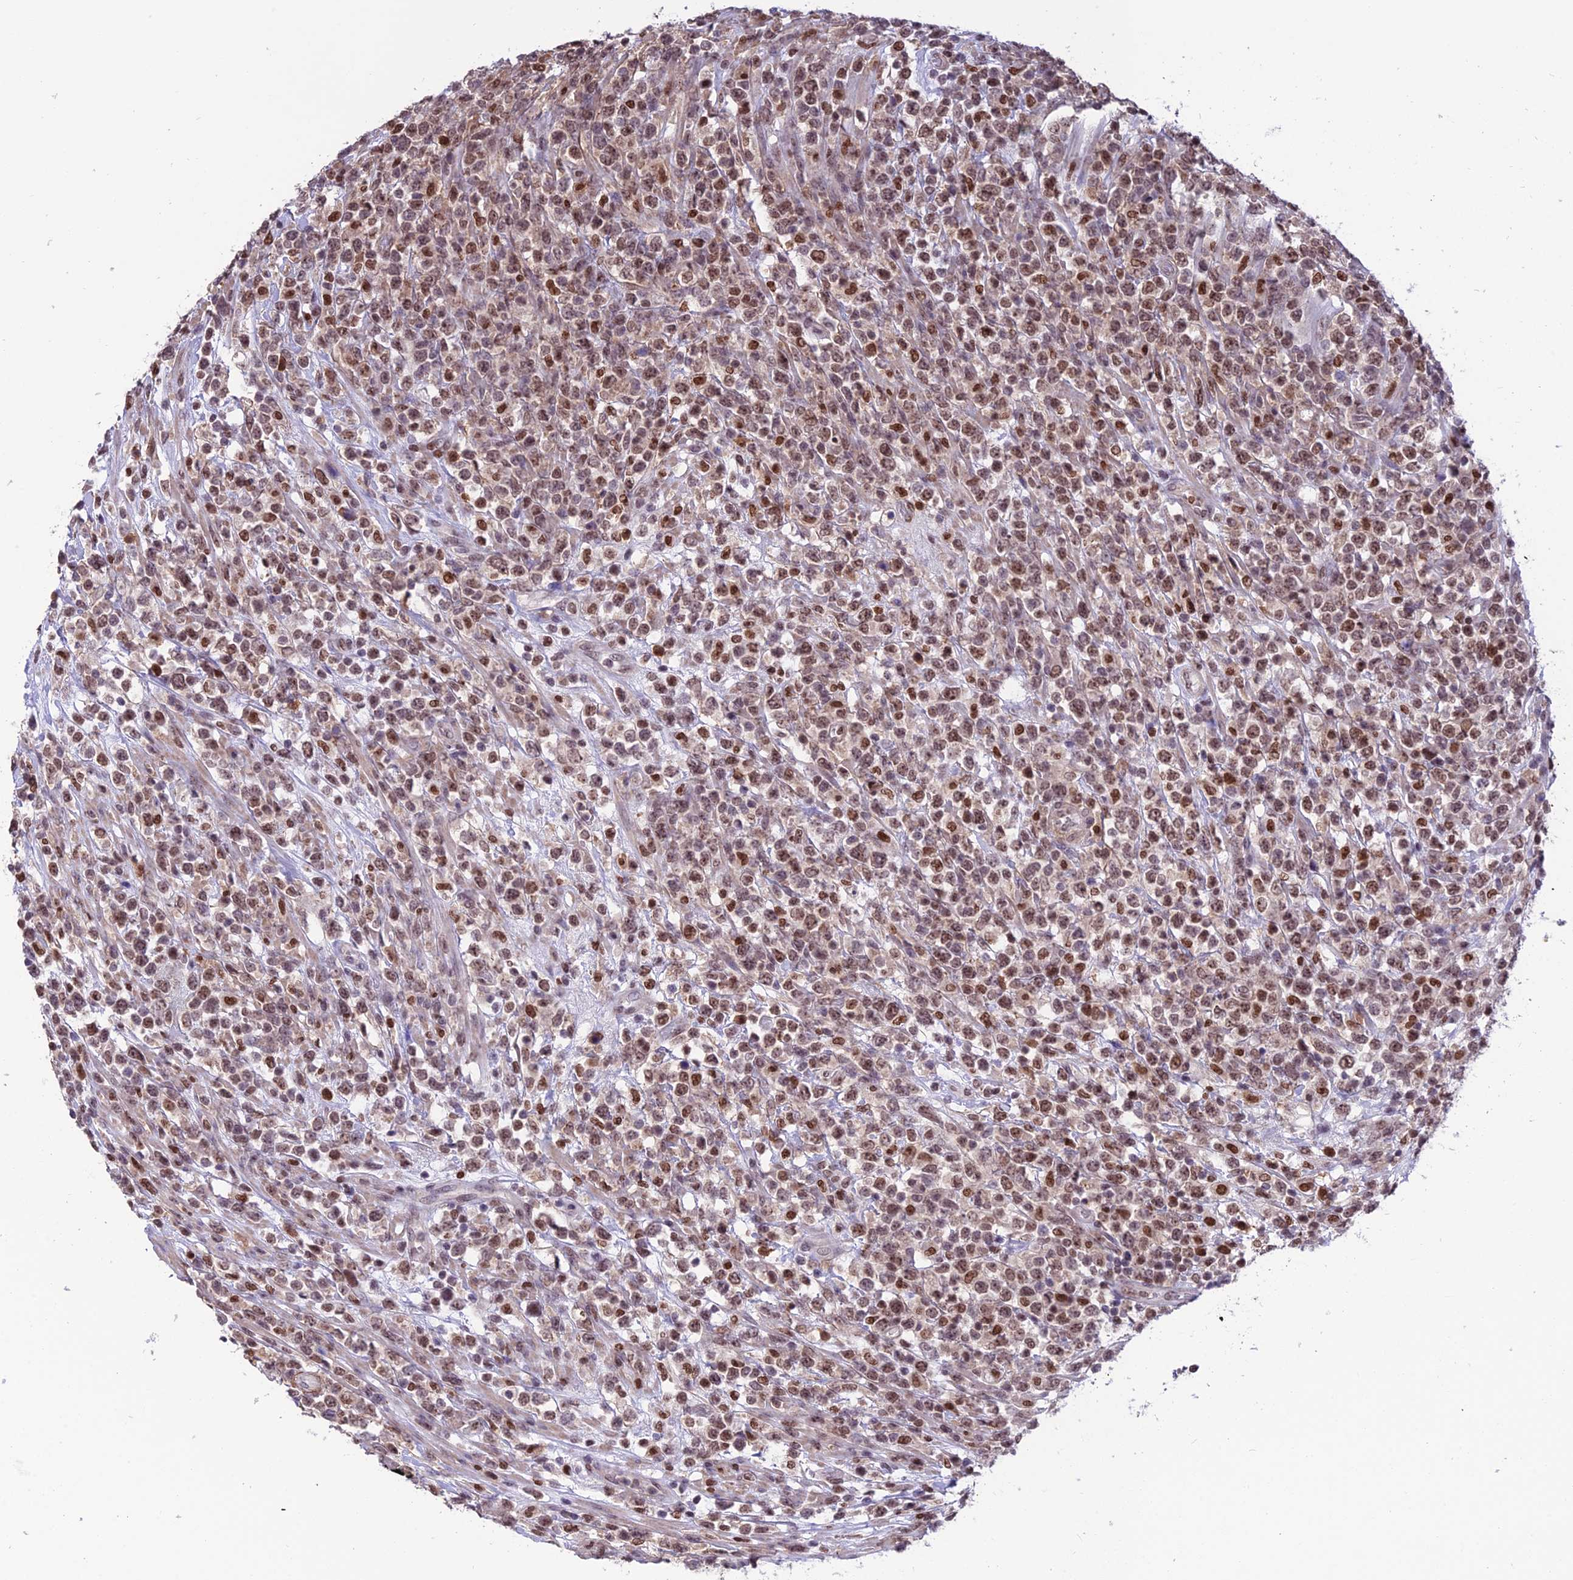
{"staining": {"intensity": "moderate", "quantity": ">75%", "location": "nuclear"}, "tissue": "lymphoma", "cell_type": "Tumor cells", "image_type": "cancer", "snomed": [{"axis": "morphology", "description": "Malignant lymphoma, non-Hodgkin's type, High grade"}, {"axis": "topography", "description": "Colon"}], "caption": "This histopathology image exhibits immunohistochemistry (IHC) staining of human high-grade malignant lymphoma, non-Hodgkin's type, with medium moderate nuclear staining in about >75% of tumor cells.", "gene": "MIS12", "patient": {"sex": "female", "age": 53}}